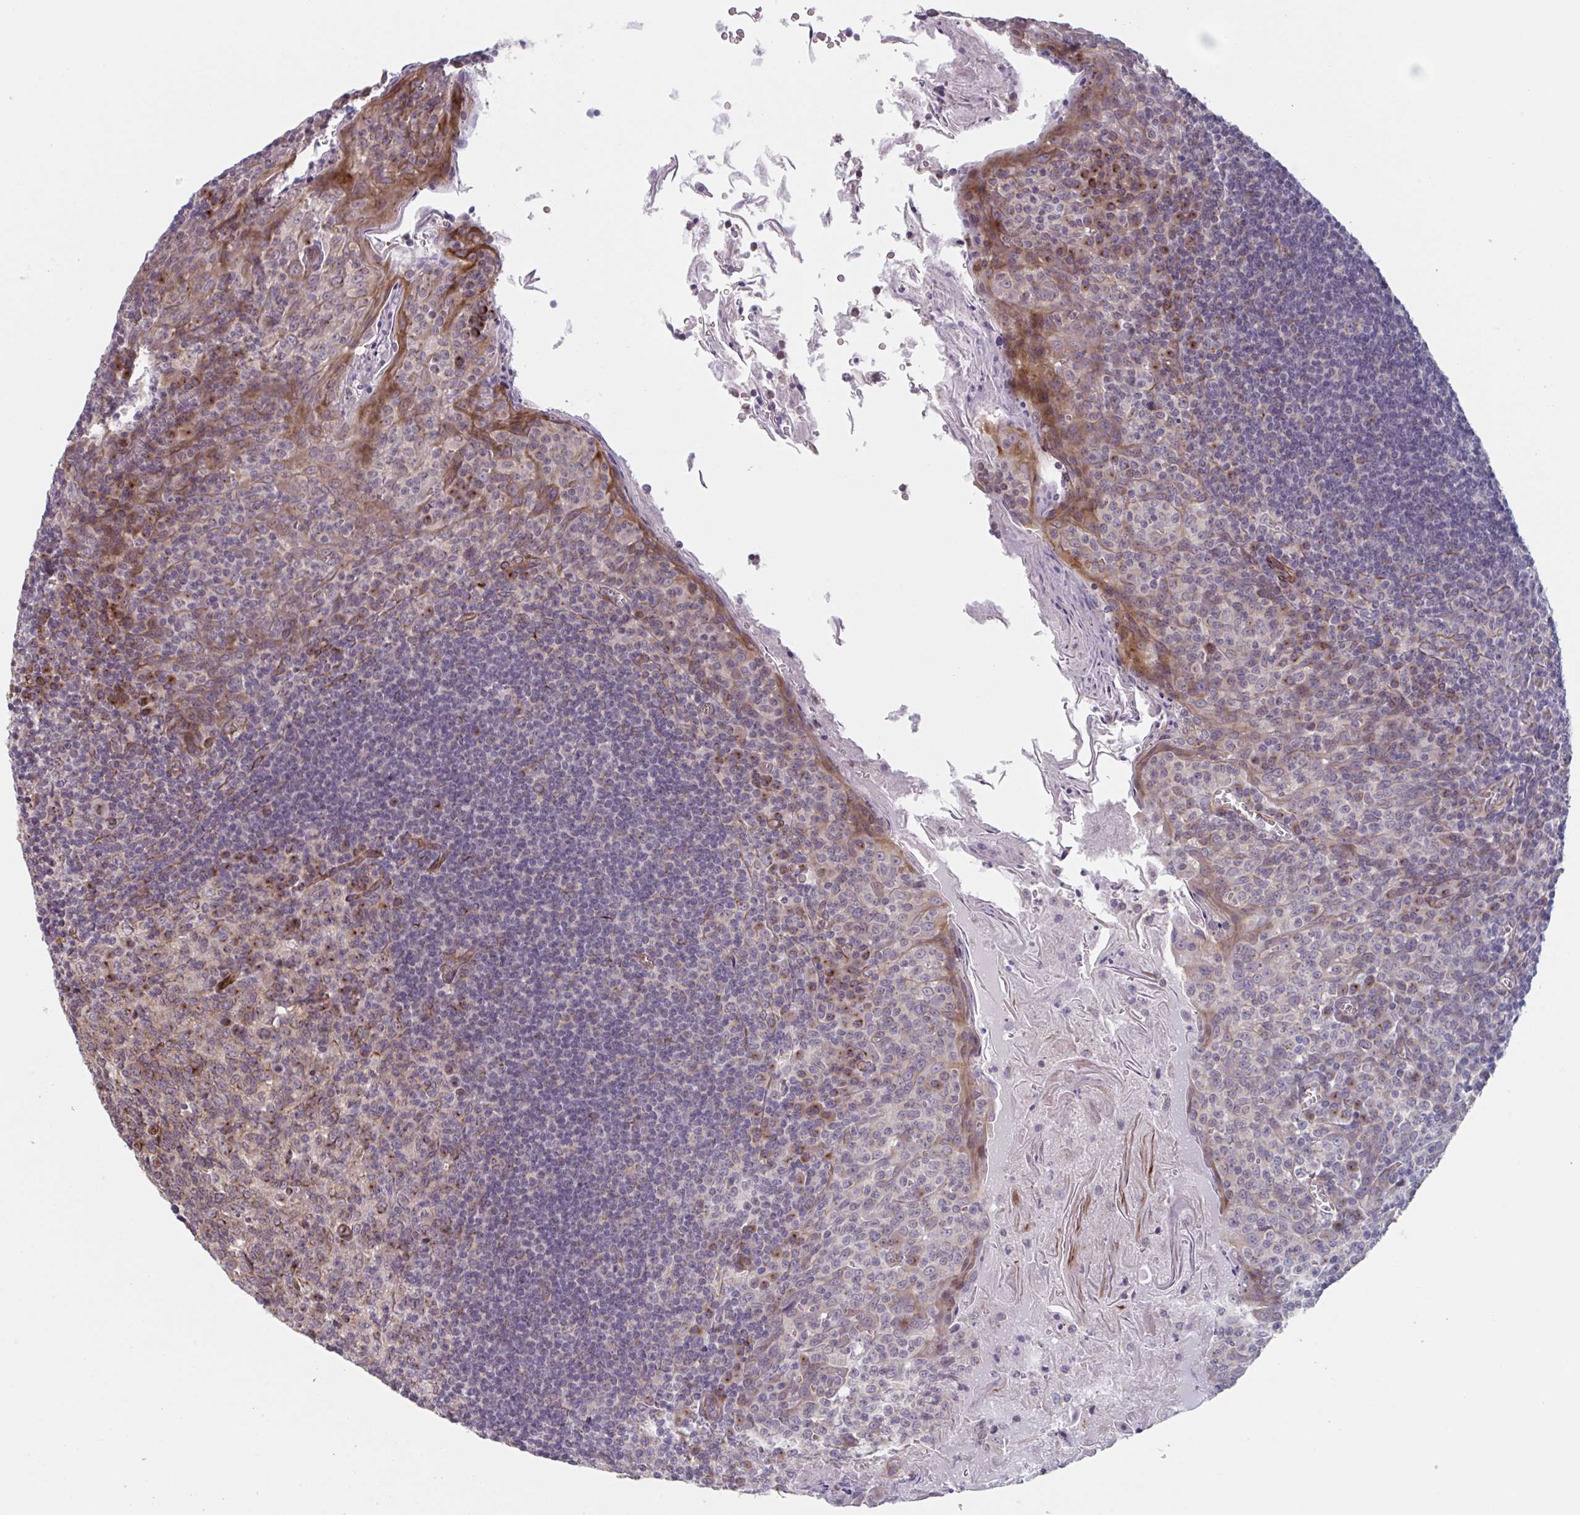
{"staining": {"intensity": "moderate", "quantity": "<25%", "location": "cytoplasmic/membranous"}, "tissue": "tonsil", "cell_type": "Germinal center cells", "image_type": "normal", "snomed": [{"axis": "morphology", "description": "Normal tissue, NOS"}, {"axis": "topography", "description": "Tonsil"}], "caption": "Protein staining of unremarkable tonsil demonstrates moderate cytoplasmic/membranous positivity in about <25% of germinal center cells. Nuclei are stained in blue.", "gene": "TNFSF10", "patient": {"sex": "male", "age": 27}}